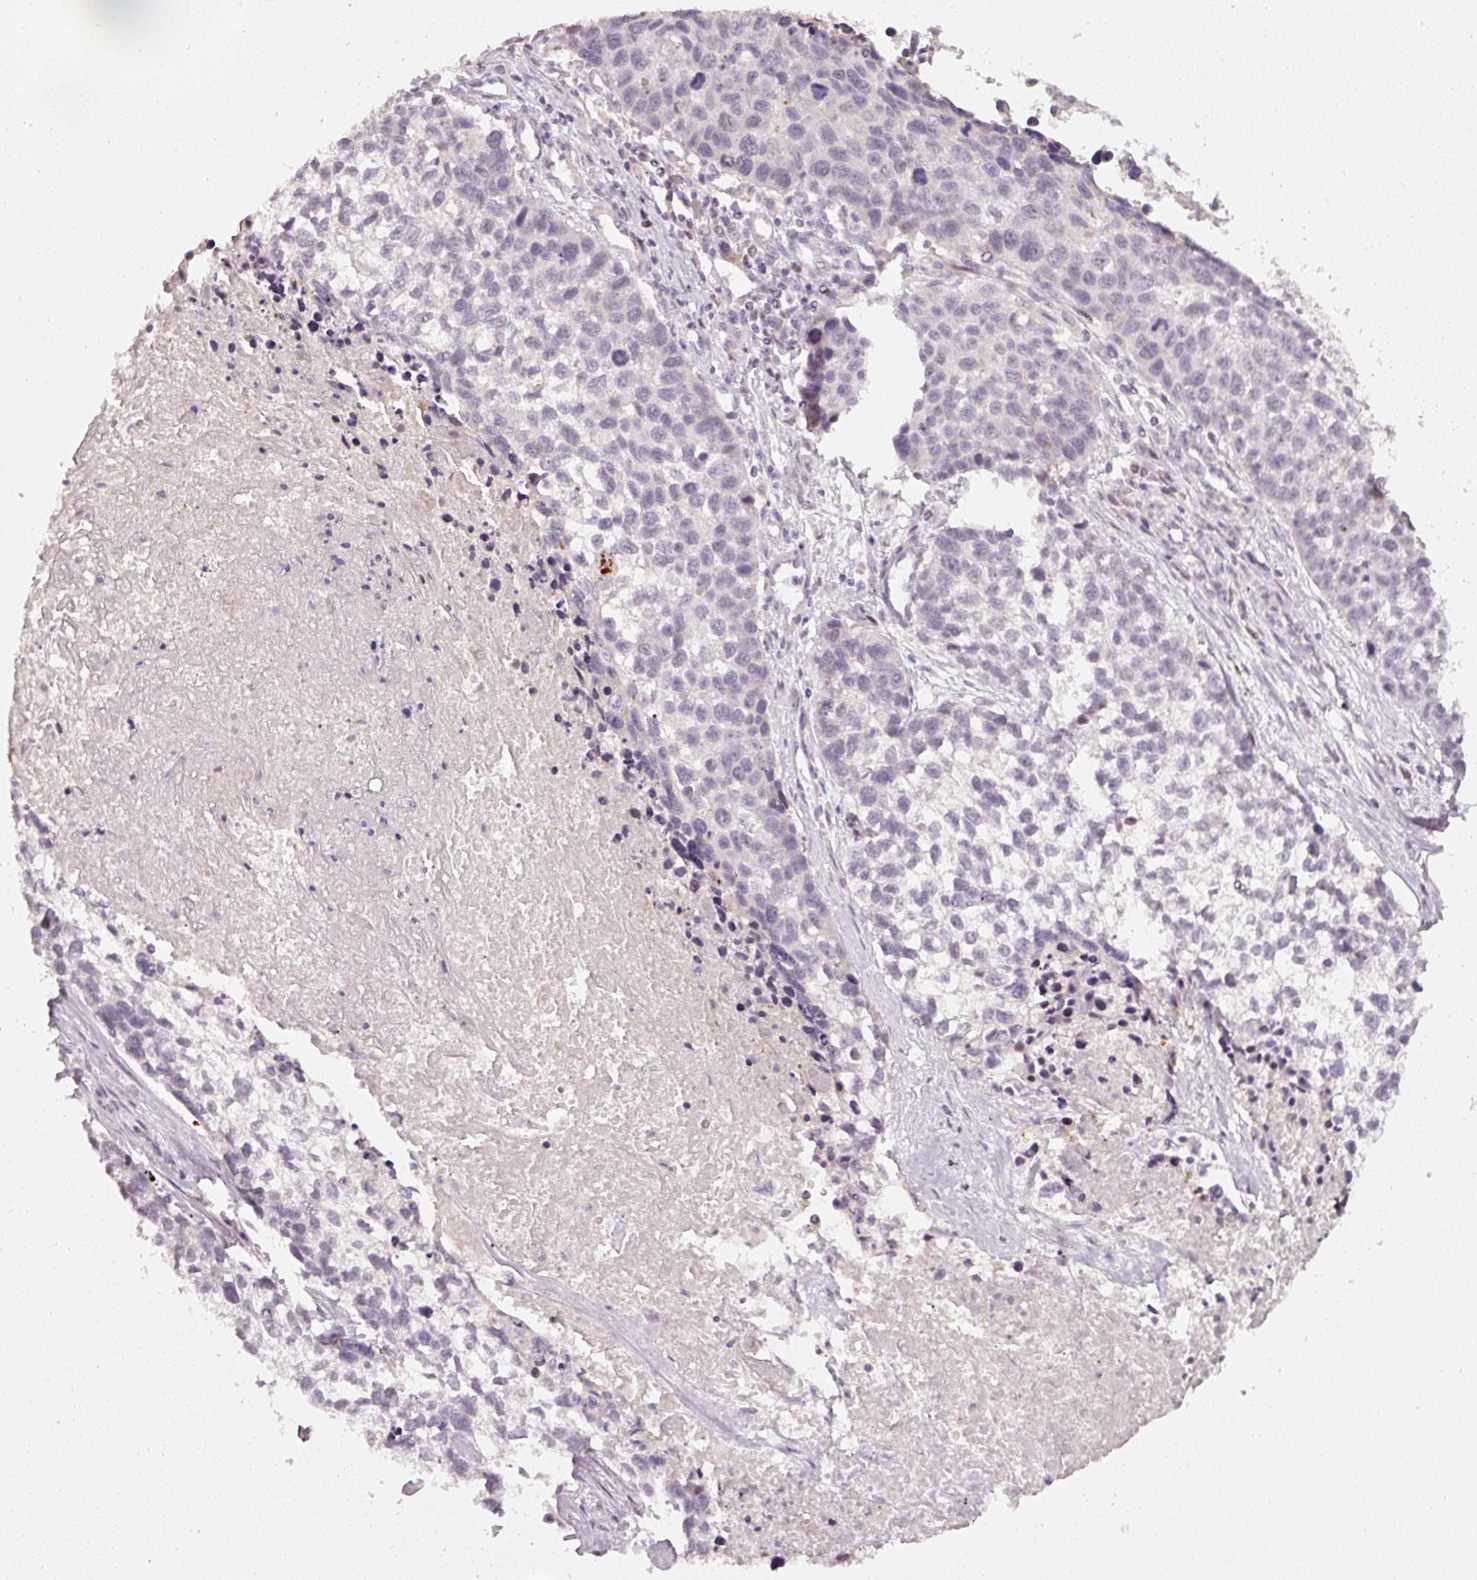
{"staining": {"intensity": "negative", "quantity": "none", "location": "none"}, "tissue": "lung cancer", "cell_type": "Tumor cells", "image_type": "cancer", "snomed": [{"axis": "morphology", "description": "Squamous cell carcinoma, NOS"}, {"axis": "topography", "description": "Lung"}], "caption": "An immunohistochemistry histopathology image of lung cancer (squamous cell carcinoma) is shown. There is no staining in tumor cells of lung cancer (squamous cell carcinoma). The staining is performed using DAB (3,3'-diaminobenzidine) brown chromogen with nuclei counter-stained in using hematoxylin.", "gene": "TOB2", "patient": {"sex": "male", "age": 74}}